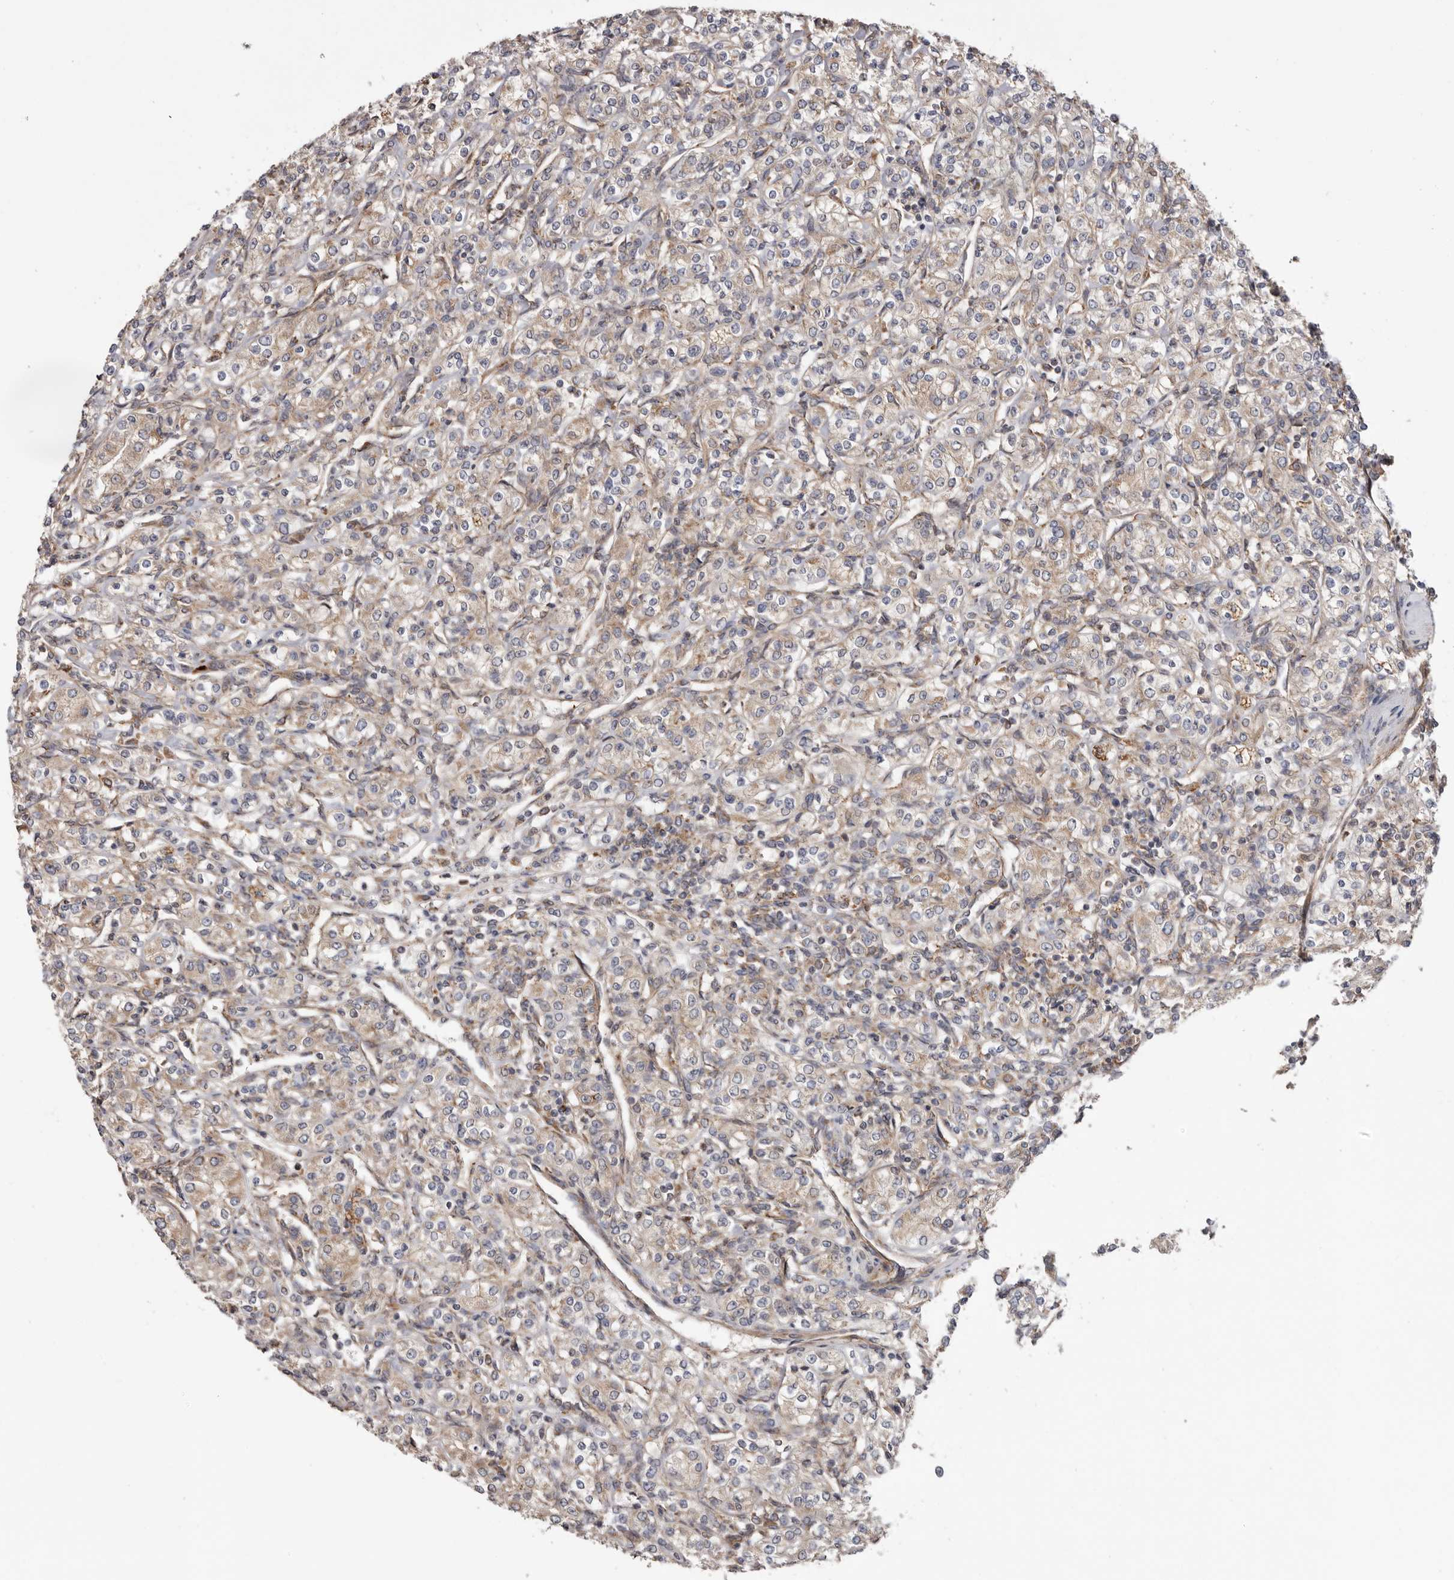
{"staining": {"intensity": "weak", "quantity": ">75%", "location": "cytoplasmic/membranous"}, "tissue": "renal cancer", "cell_type": "Tumor cells", "image_type": "cancer", "snomed": [{"axis": "morphology", "description": "Adenocarcinoma, NOS"}, {"axis": "topography", "description": "Kidney"}], "caption": "Brown immunohistochemical staining in adenocarcinoma (renal) demonstrates weak cytoplasmic/membranous positivity in about >75% of tumor cells.", "gene": "TMUB1", "patient": {"sex": "male", "age": 77}}